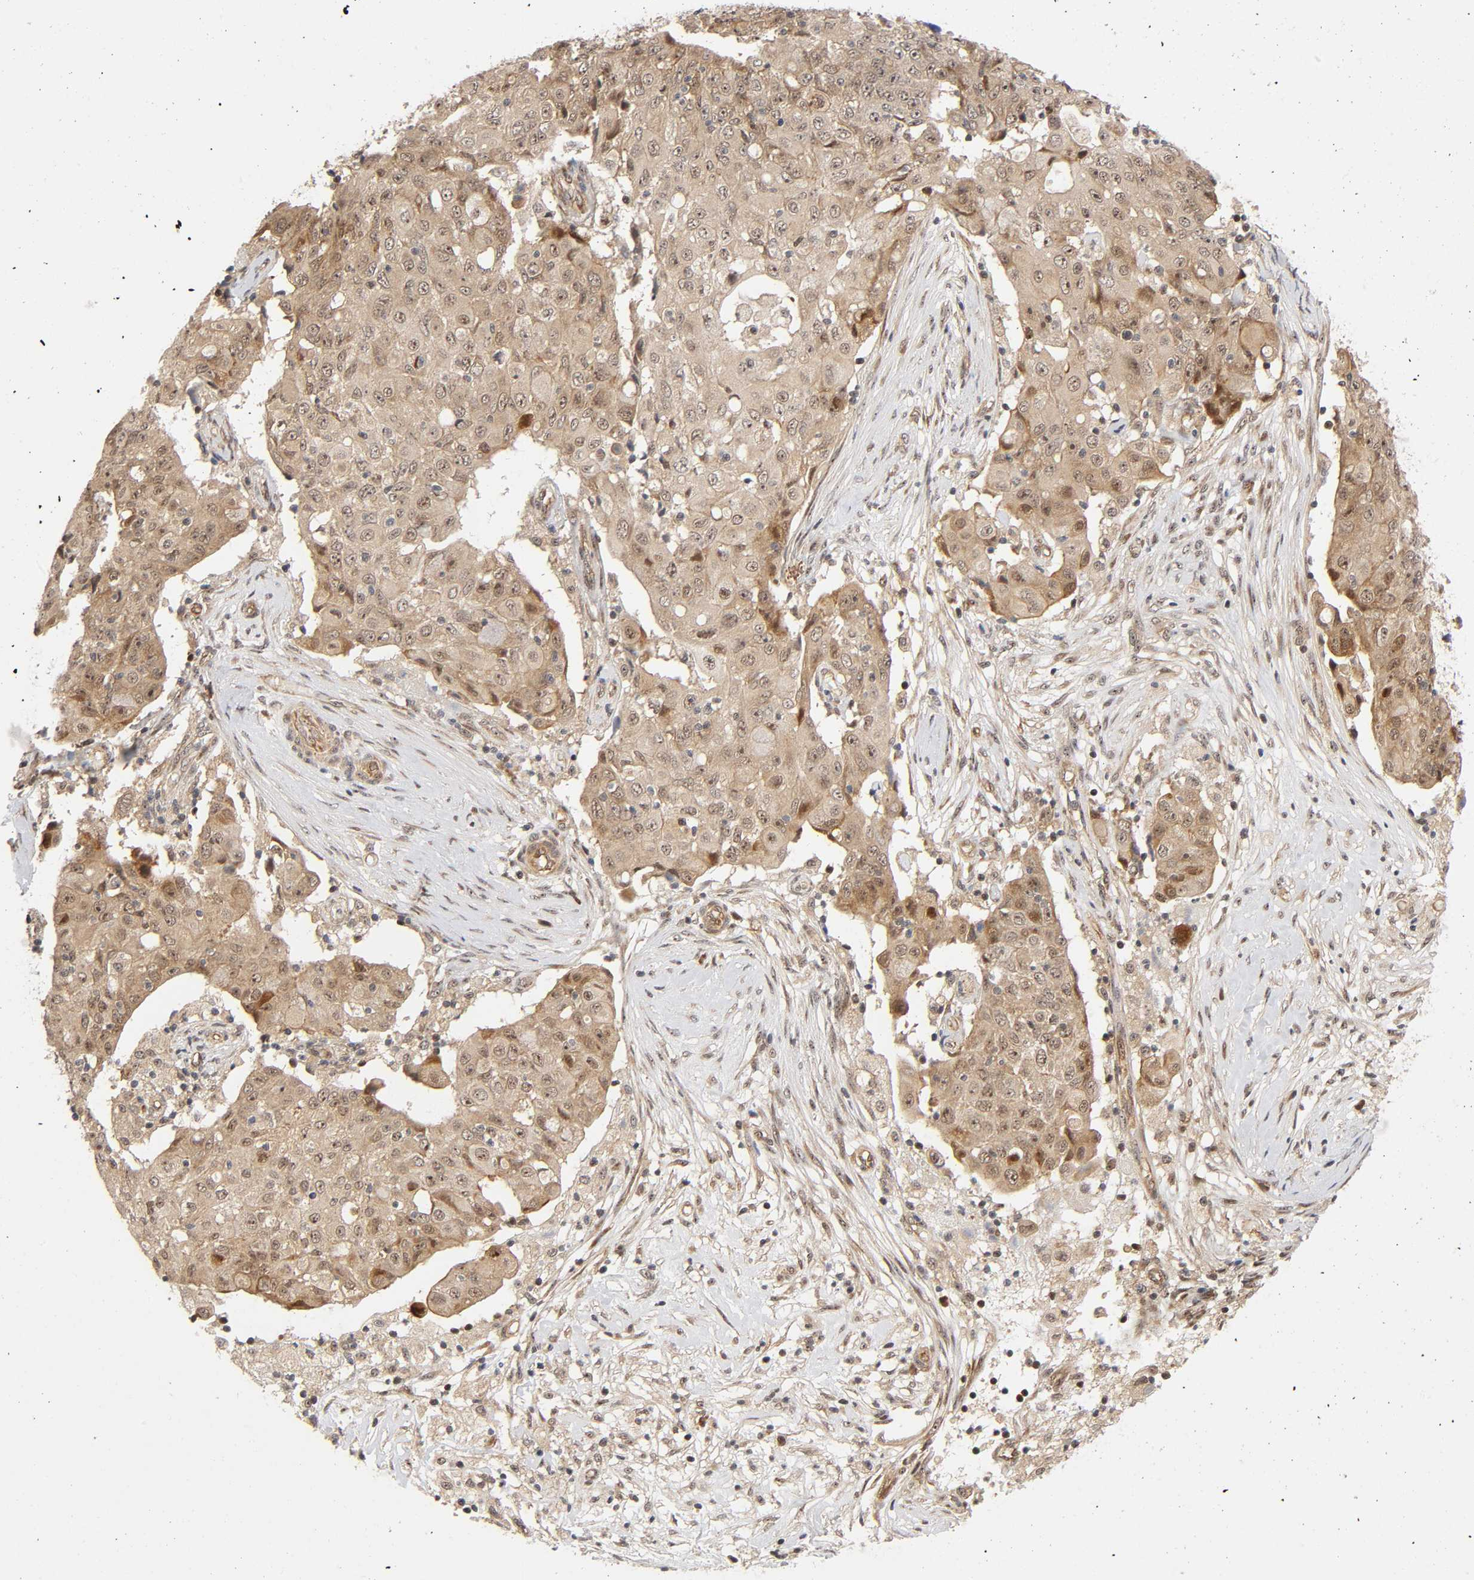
{"staining": {"intensity": "weak", "quantity": ">75%", "location": "cytoplasmic/membranous"}, "tissue": "ovarian cancer", "cell_type": "Tumor cells", "image_type": "cancer", "snomed": [{"axis": "morphology", "description": "Carcinoma, endometroid"}, {"axis": "topography", "description": "Ovary"}], "caption": "This image exhibits immunohistochemistry staining of ovarian cancer (endometroid carcinoma), with low weak cytoplasmic/membranous positivity in approximately >75% of tumor cells.", "gene": "IQCJ-SCHIP1", "patient": {"sex": "female", "age": 42}}